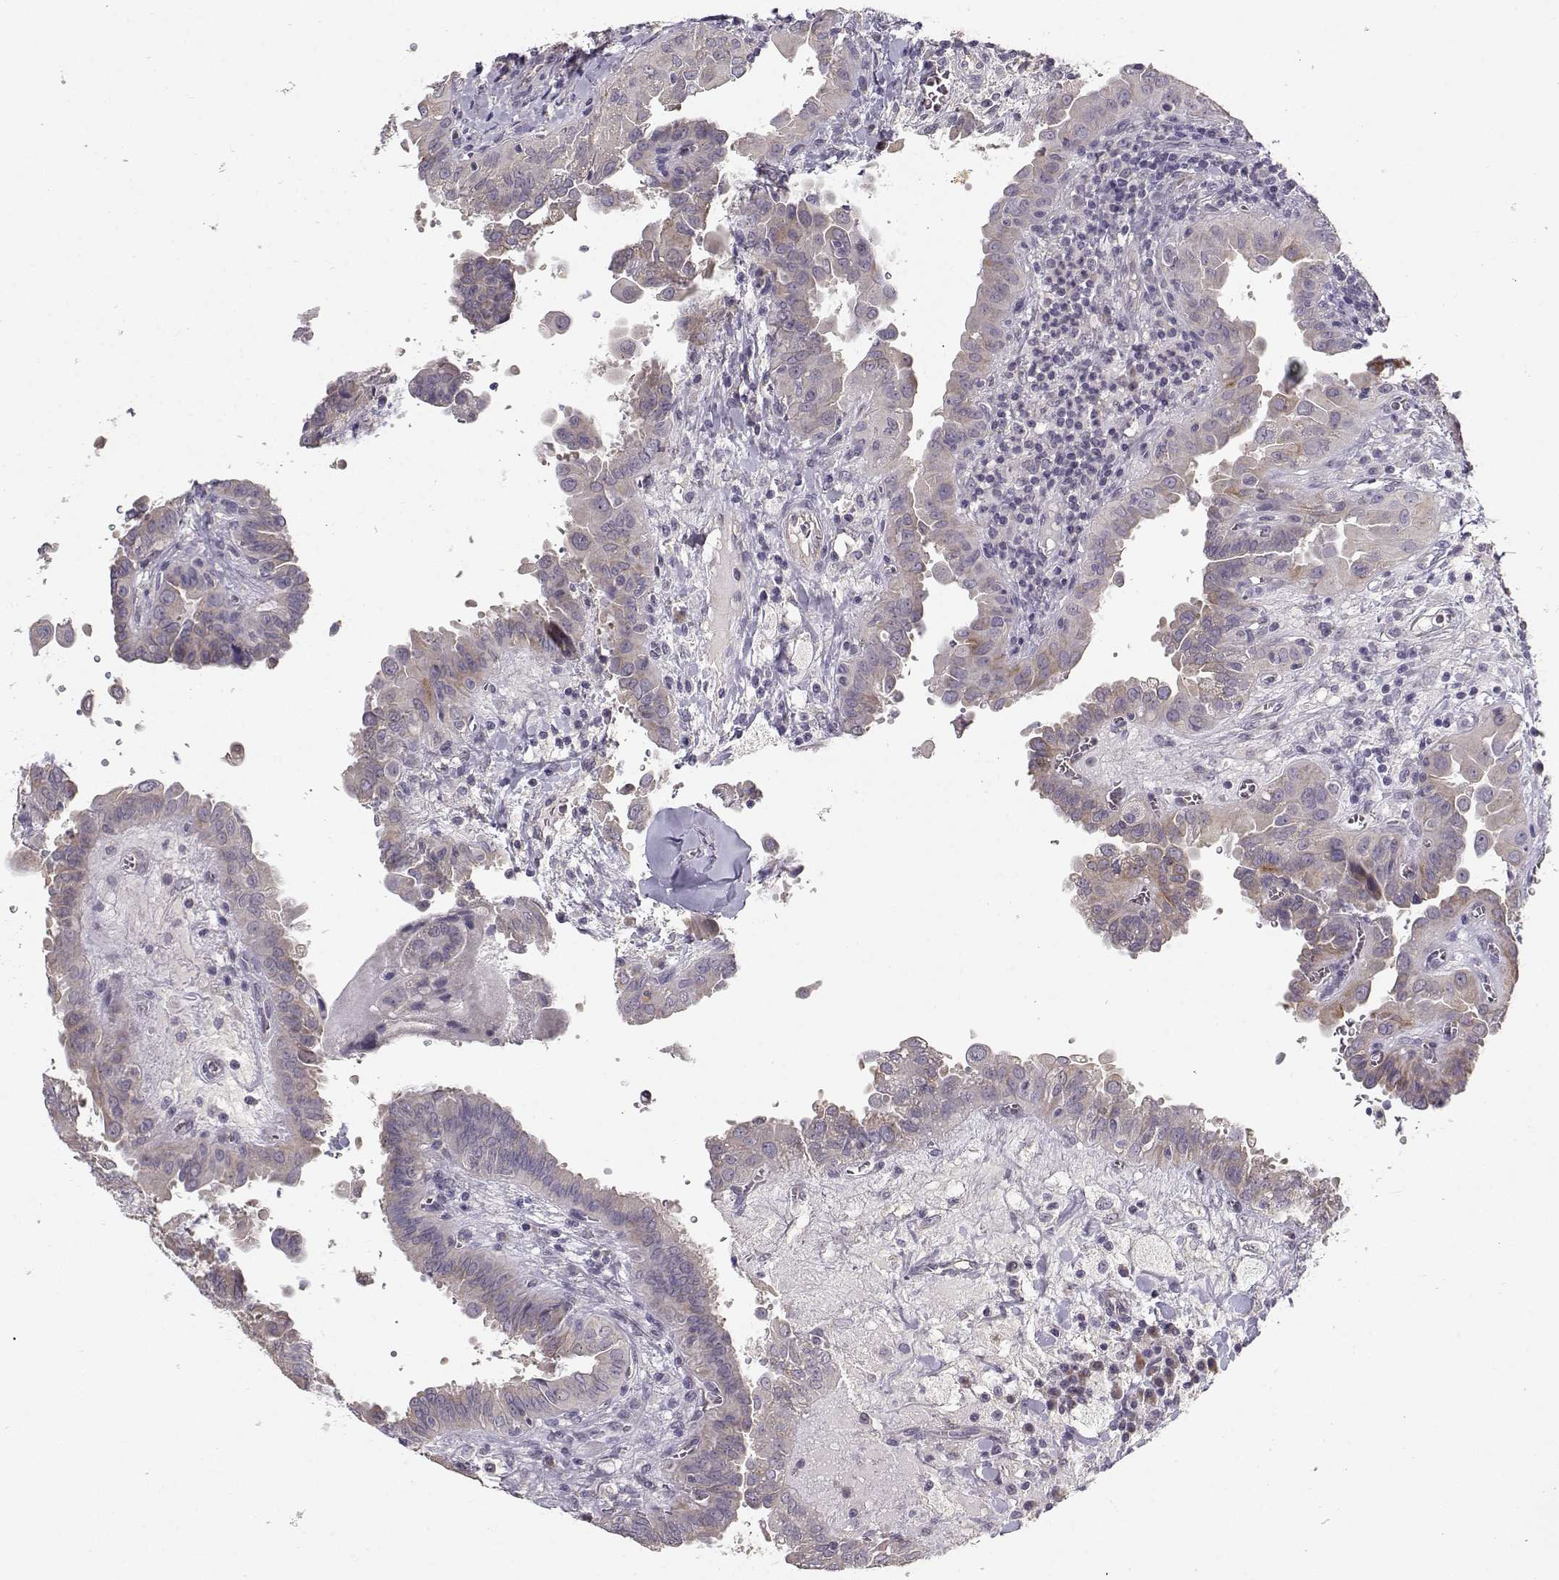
{"staining": {"intensity": "weak", "quantity": "<25%", "location": "cytoplasmic/membranous"}, "tissue": "thyroid cancer", "cell_type": "Tumor cells", "image_type": "cancer", "snomed": [{"axis": "morphology", "description": "Papillary adenocarcinoma, NOS"}, {"axis": "topography", "description": "Thyroid gland"}], "caption": "IHC histopathology image of human thyroid papillary adenocarcinoma stained for a protein (brown), which displays no positivity in tumor cells.", "gene": "TMEM145", "patient": {"sex": "female", "age": 37}}